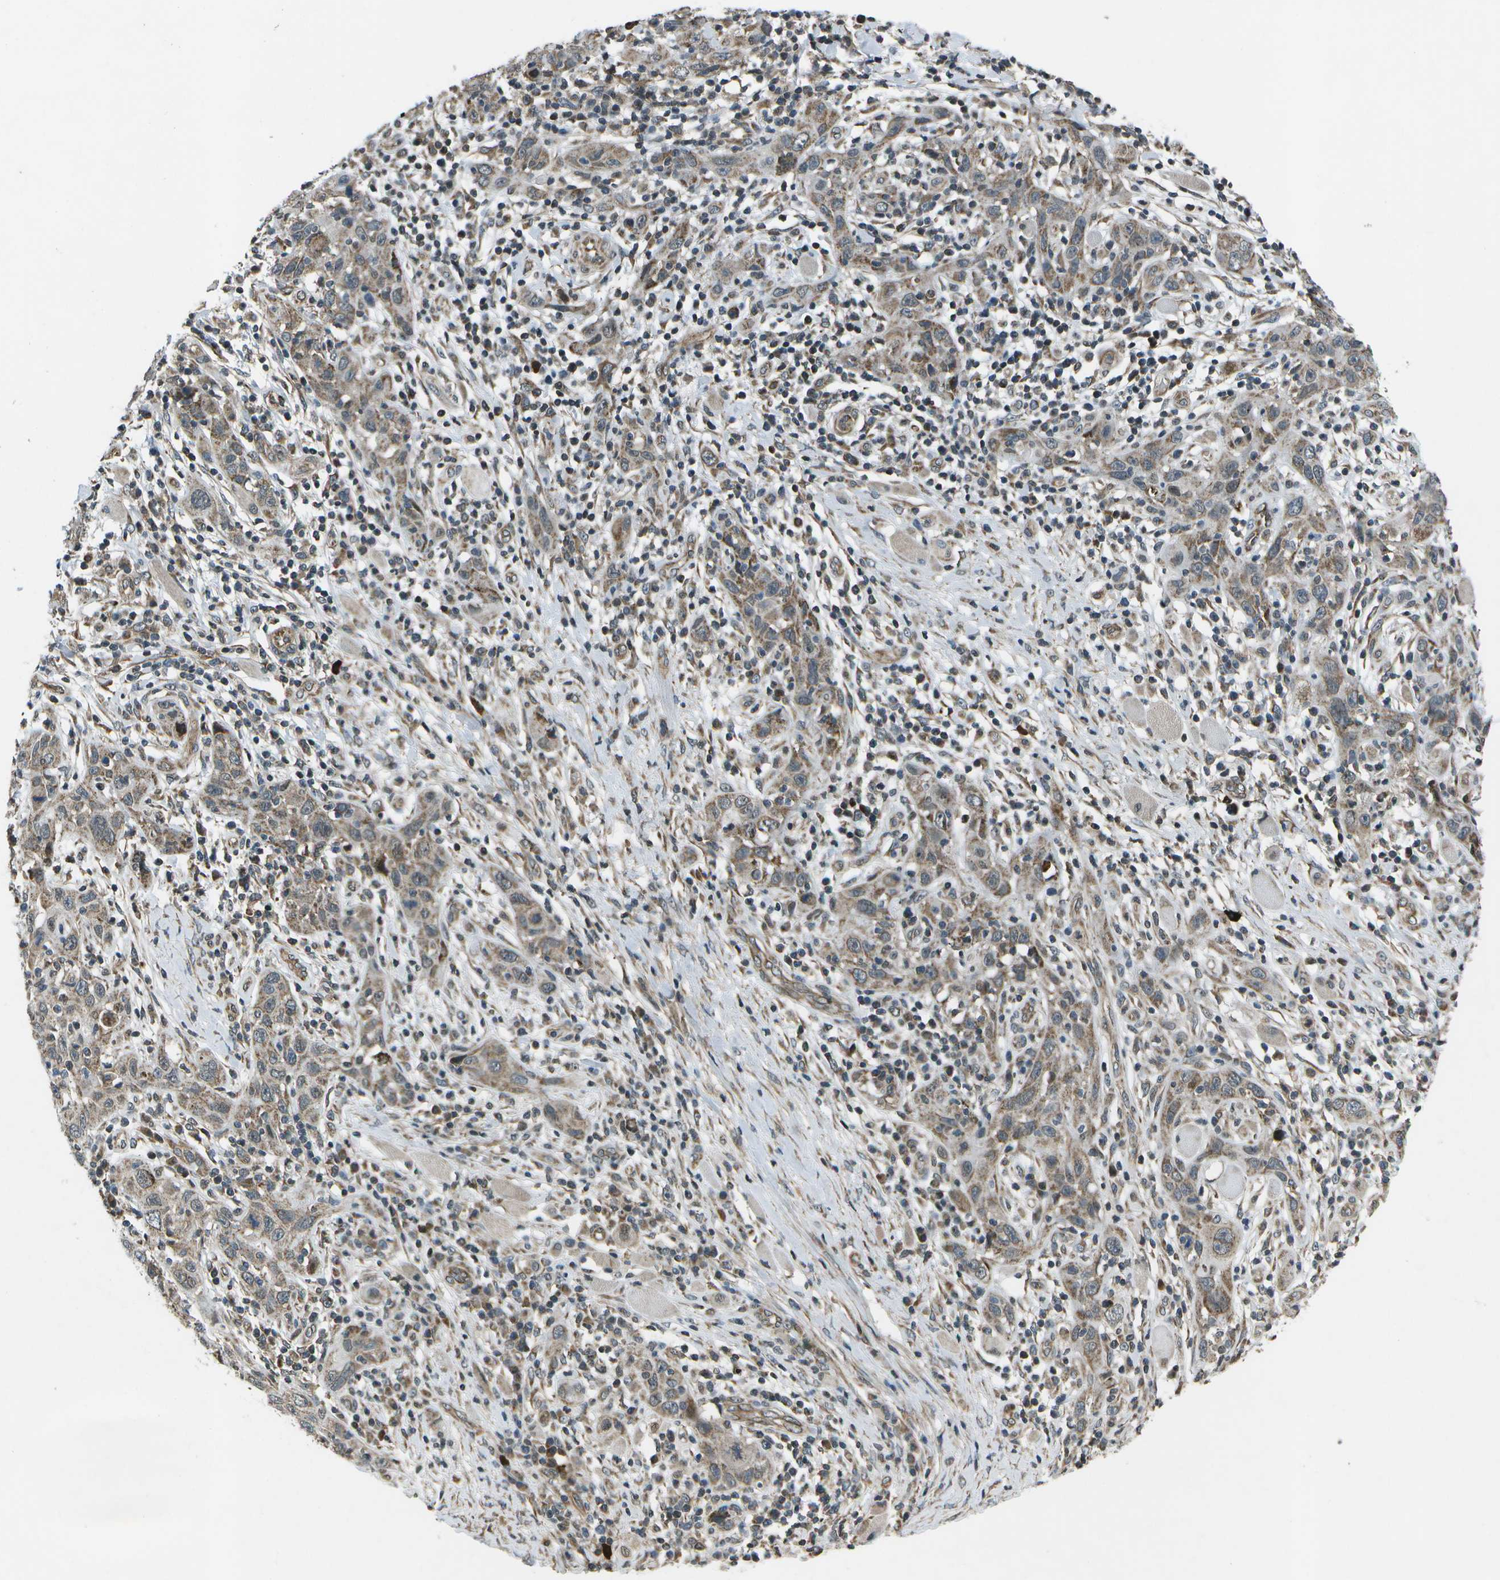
{"staining": {"intensity": "weak", "quantity": ">75%", "location": "cytoplasmic/membranous"}, "tissue": "skin cancer", "cell_type": "Tumor cells", "image_type": "cancer", "snomed": [{"axis": "morphology", "description": "Squamous cell carcinoma, NOS"}, {"axis": "topography", "description": "Skin"}], "caption": "A brown stain shows weak cytoplasmic/membranous positivity of a protein in skin cancer tumor cells.", "gene": "EIF2AK1", "patient": {"sex": "female", "age": 88}}